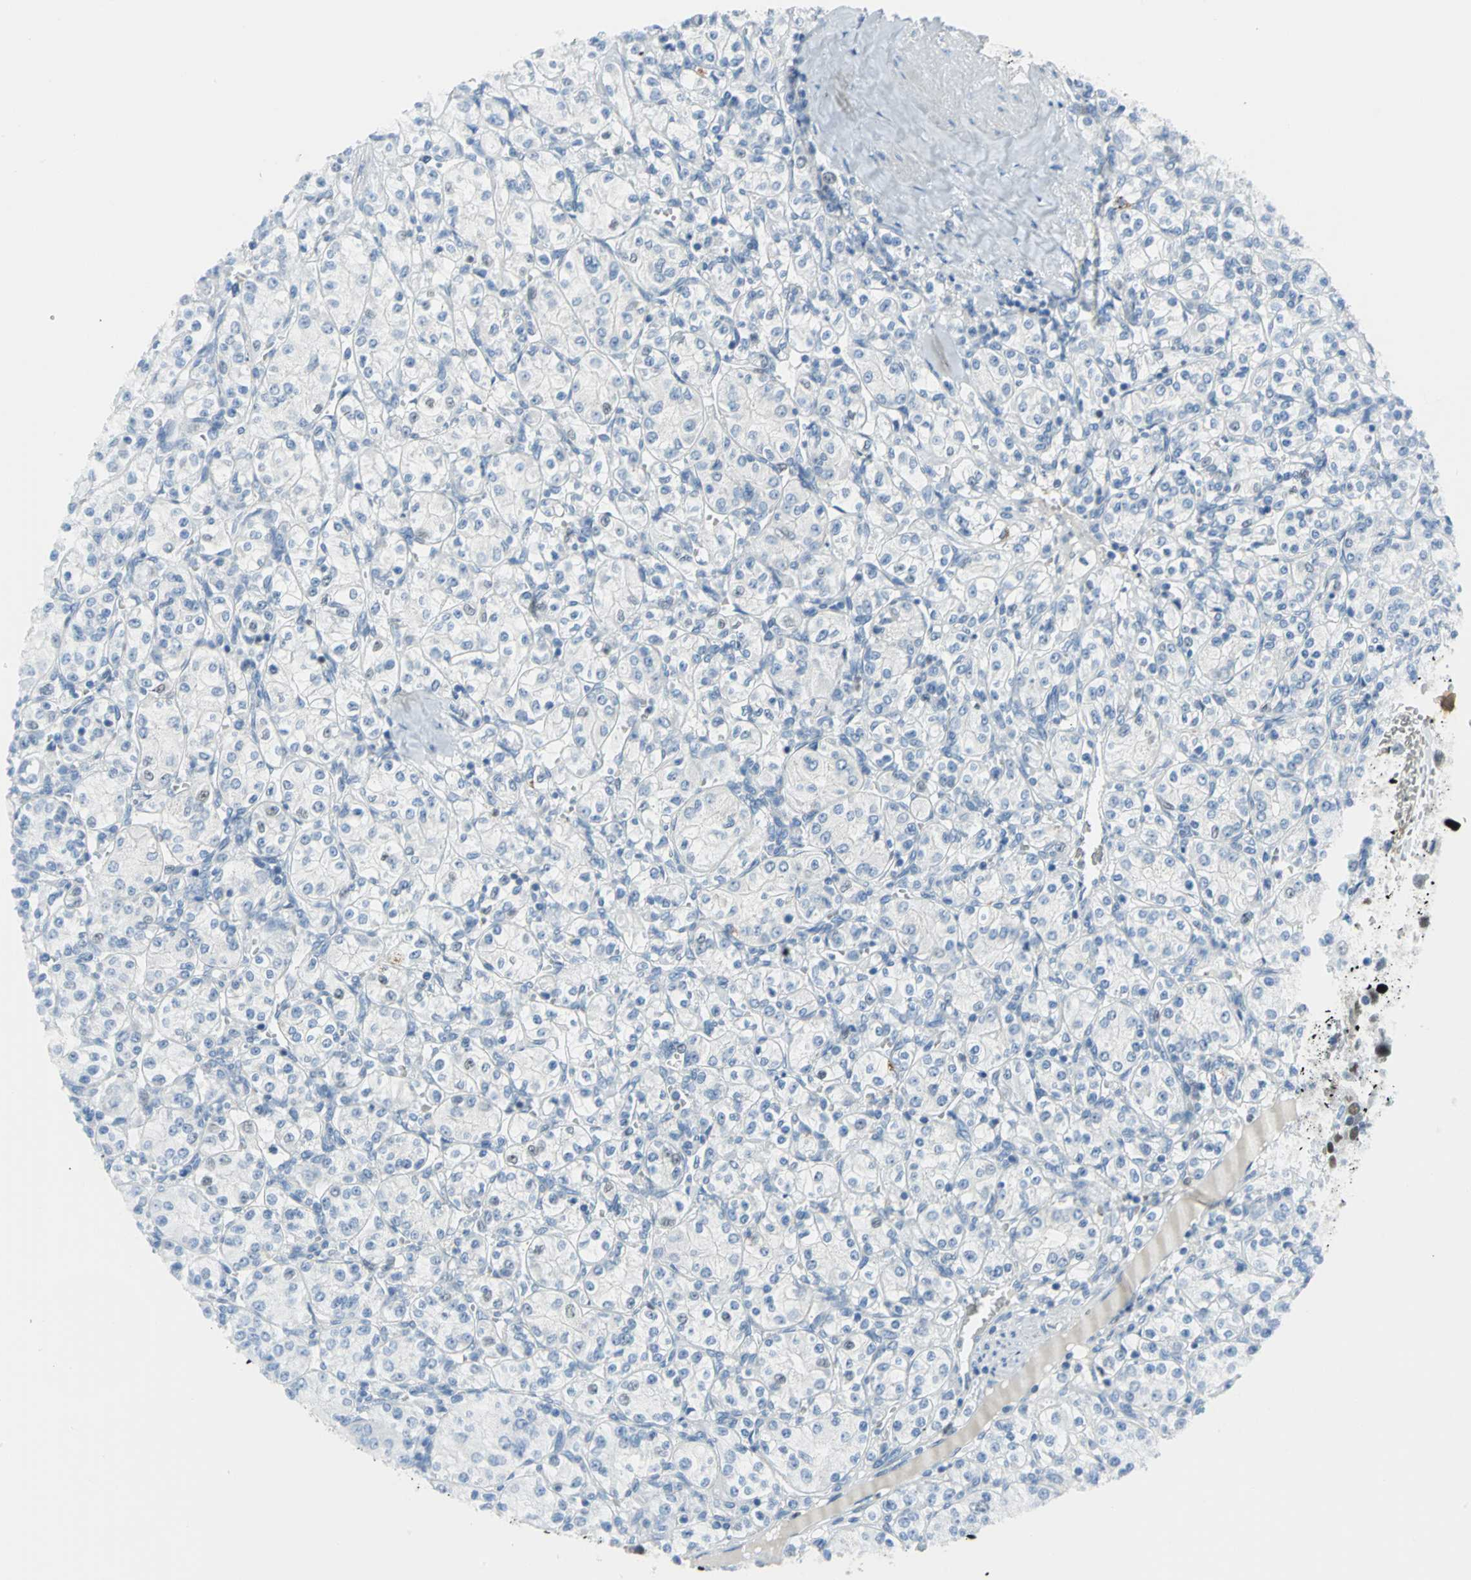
{"staining": {"intensity": "negative", "quantity": "none", "location": "none"}, "tissue": "renal cancer", "cell_type": "Tumor cells", "image_type": "cancer", "snomed": [{"axis": "morphology", "description": "Adenocarcinoma, NOS"}, {"axis": "topography", "description": "Kidney"}], "caption": "An immunohistochemistry histopathology image of adenocarcinoma (renal) is shown. There is no staining in tumor cells of adenocarcinoma (renal). (Immunohistochemistry (ihc), brightfield microscopy, high magnification).", "gene": "MCM3", "patient": {"sex": "male", "age": 77}}